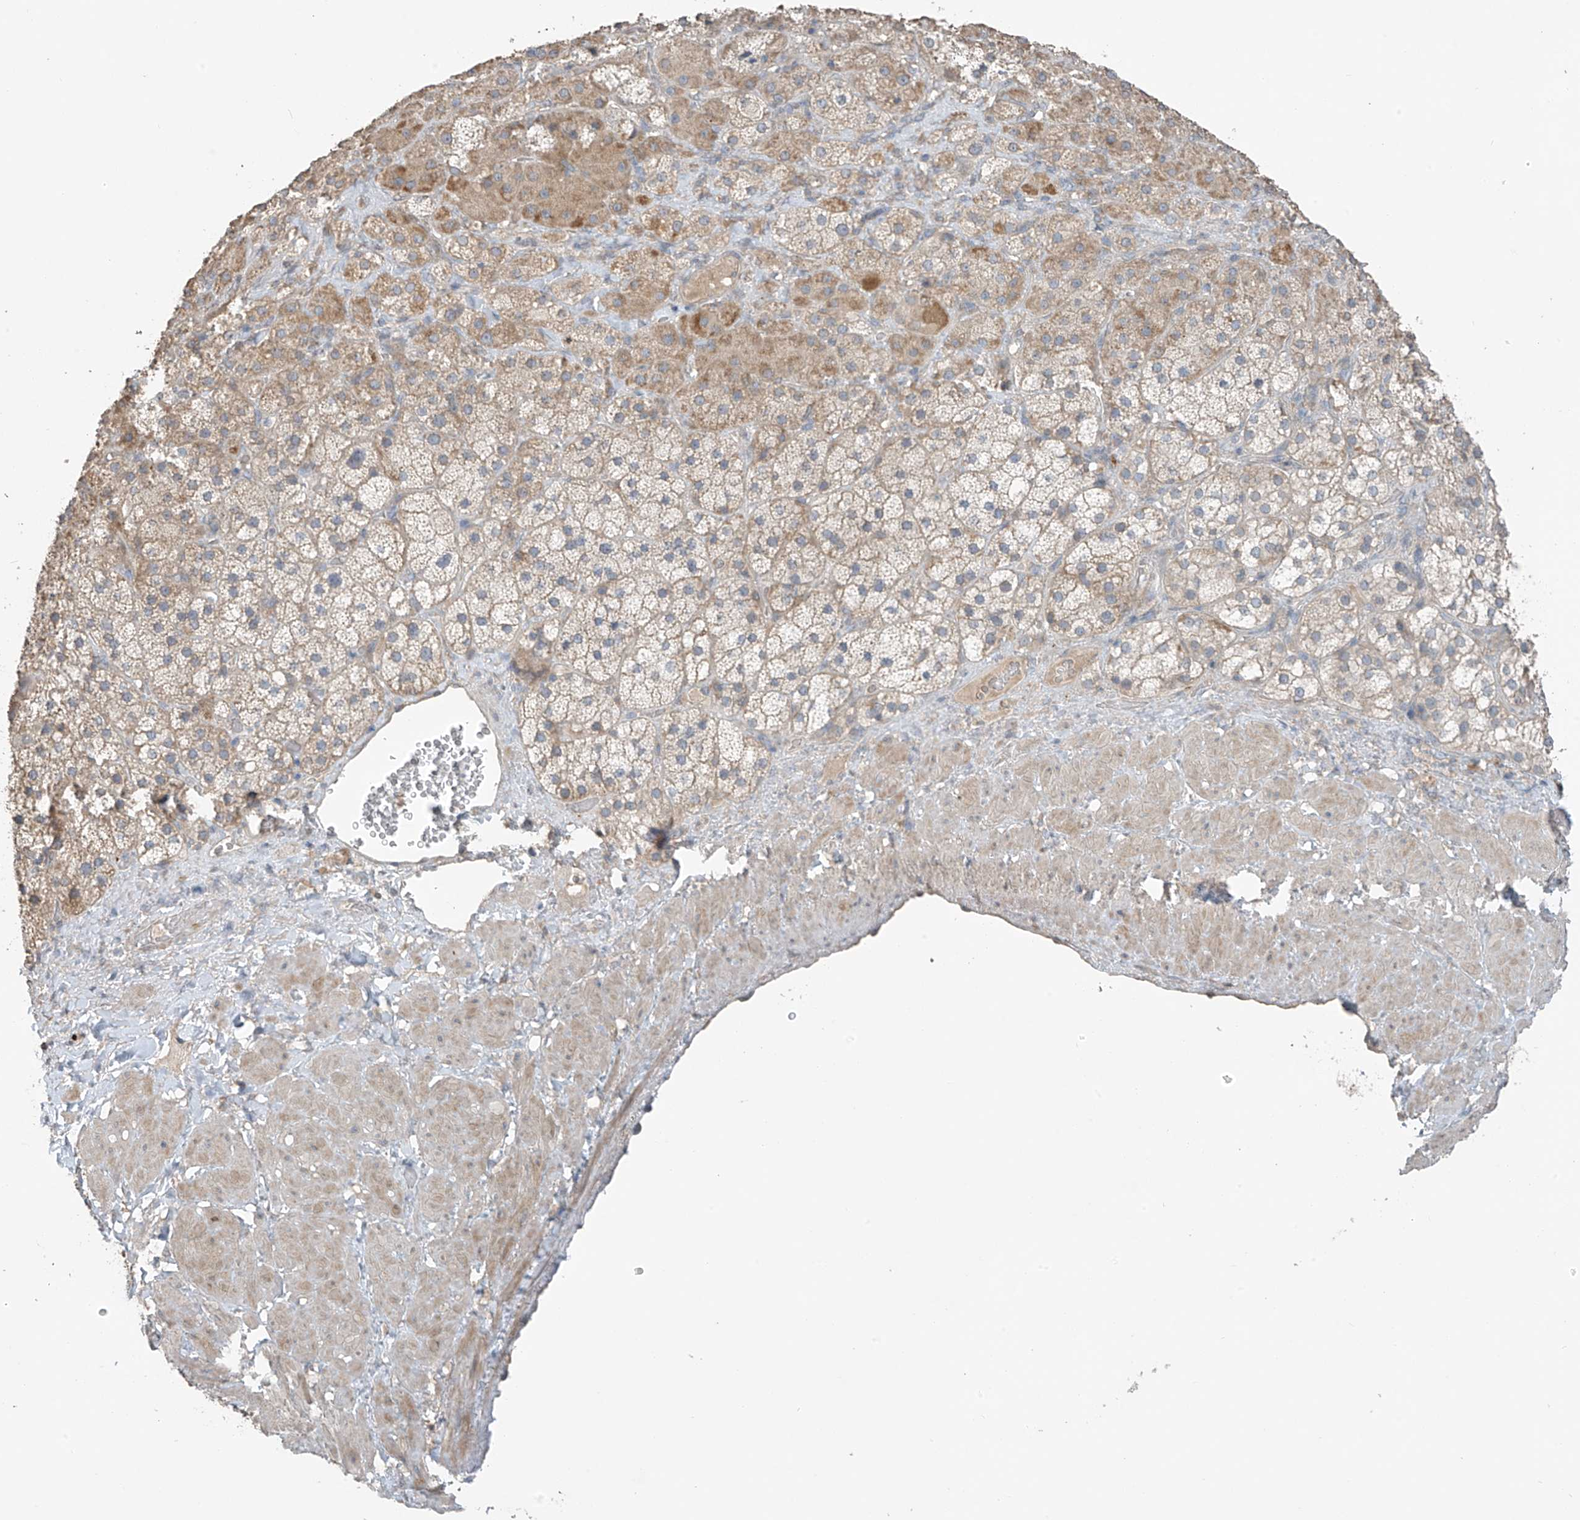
{"staining": {"intensity": "moderate", "quantity": "<25%", "location": "cytoplasmic/membranous"}, "tissue": "adrenal gland", "cell_type": "Glandular cells", "image_type": "normal", "snomed": [{"axis": "morphology", "description": "Normal tissue, NOS"}, {"axis": "topography", "description": "Adrenal gland"}], "caption": "Immunohistochemical staining of benign human adrenal gland reveals moderate cytoplasmic/membranous protein expression in approximately <25% of glandular cells.", "gene": "HOXA11", "patient": {"sex": "male", "age": 57}}